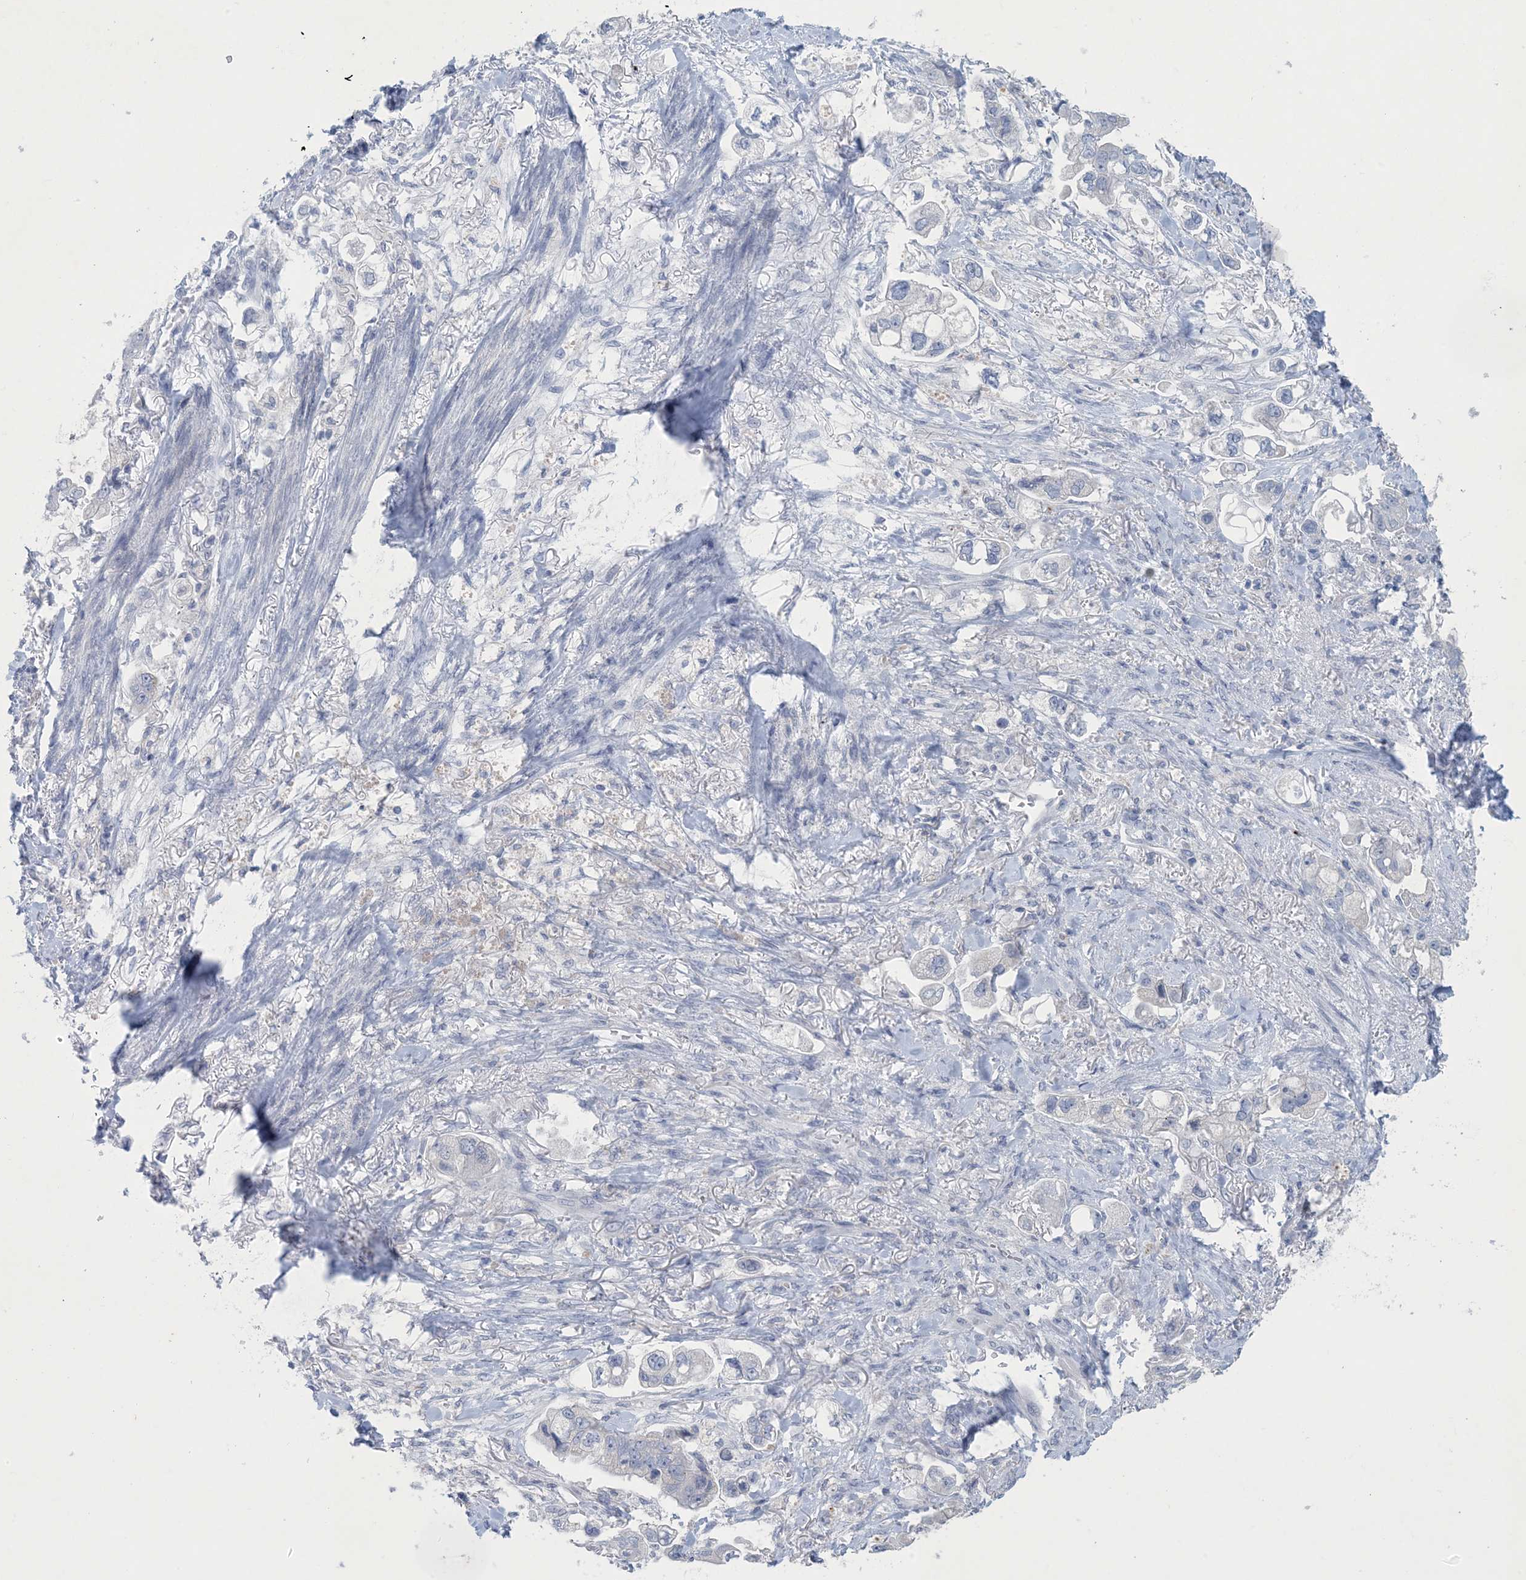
{"staining": {"intensity": "negative", "quantity": "none", "location": "none"}, "tissue": "stomach cancer", "cell_type": "Tumor cells", "image_type": "cancer", "snomed": [{"axis": "morphology", "description": "Adenocarcinoma, NOS"}, {"axis": "topography", "description": "Stomach"}], "caption": "Human stomach cancer stained for a protein using immunohistochemistry displays no positivity in tumor cells.", "gene": "GABRG1", "patient": {"sex": "male", "age": 62}}